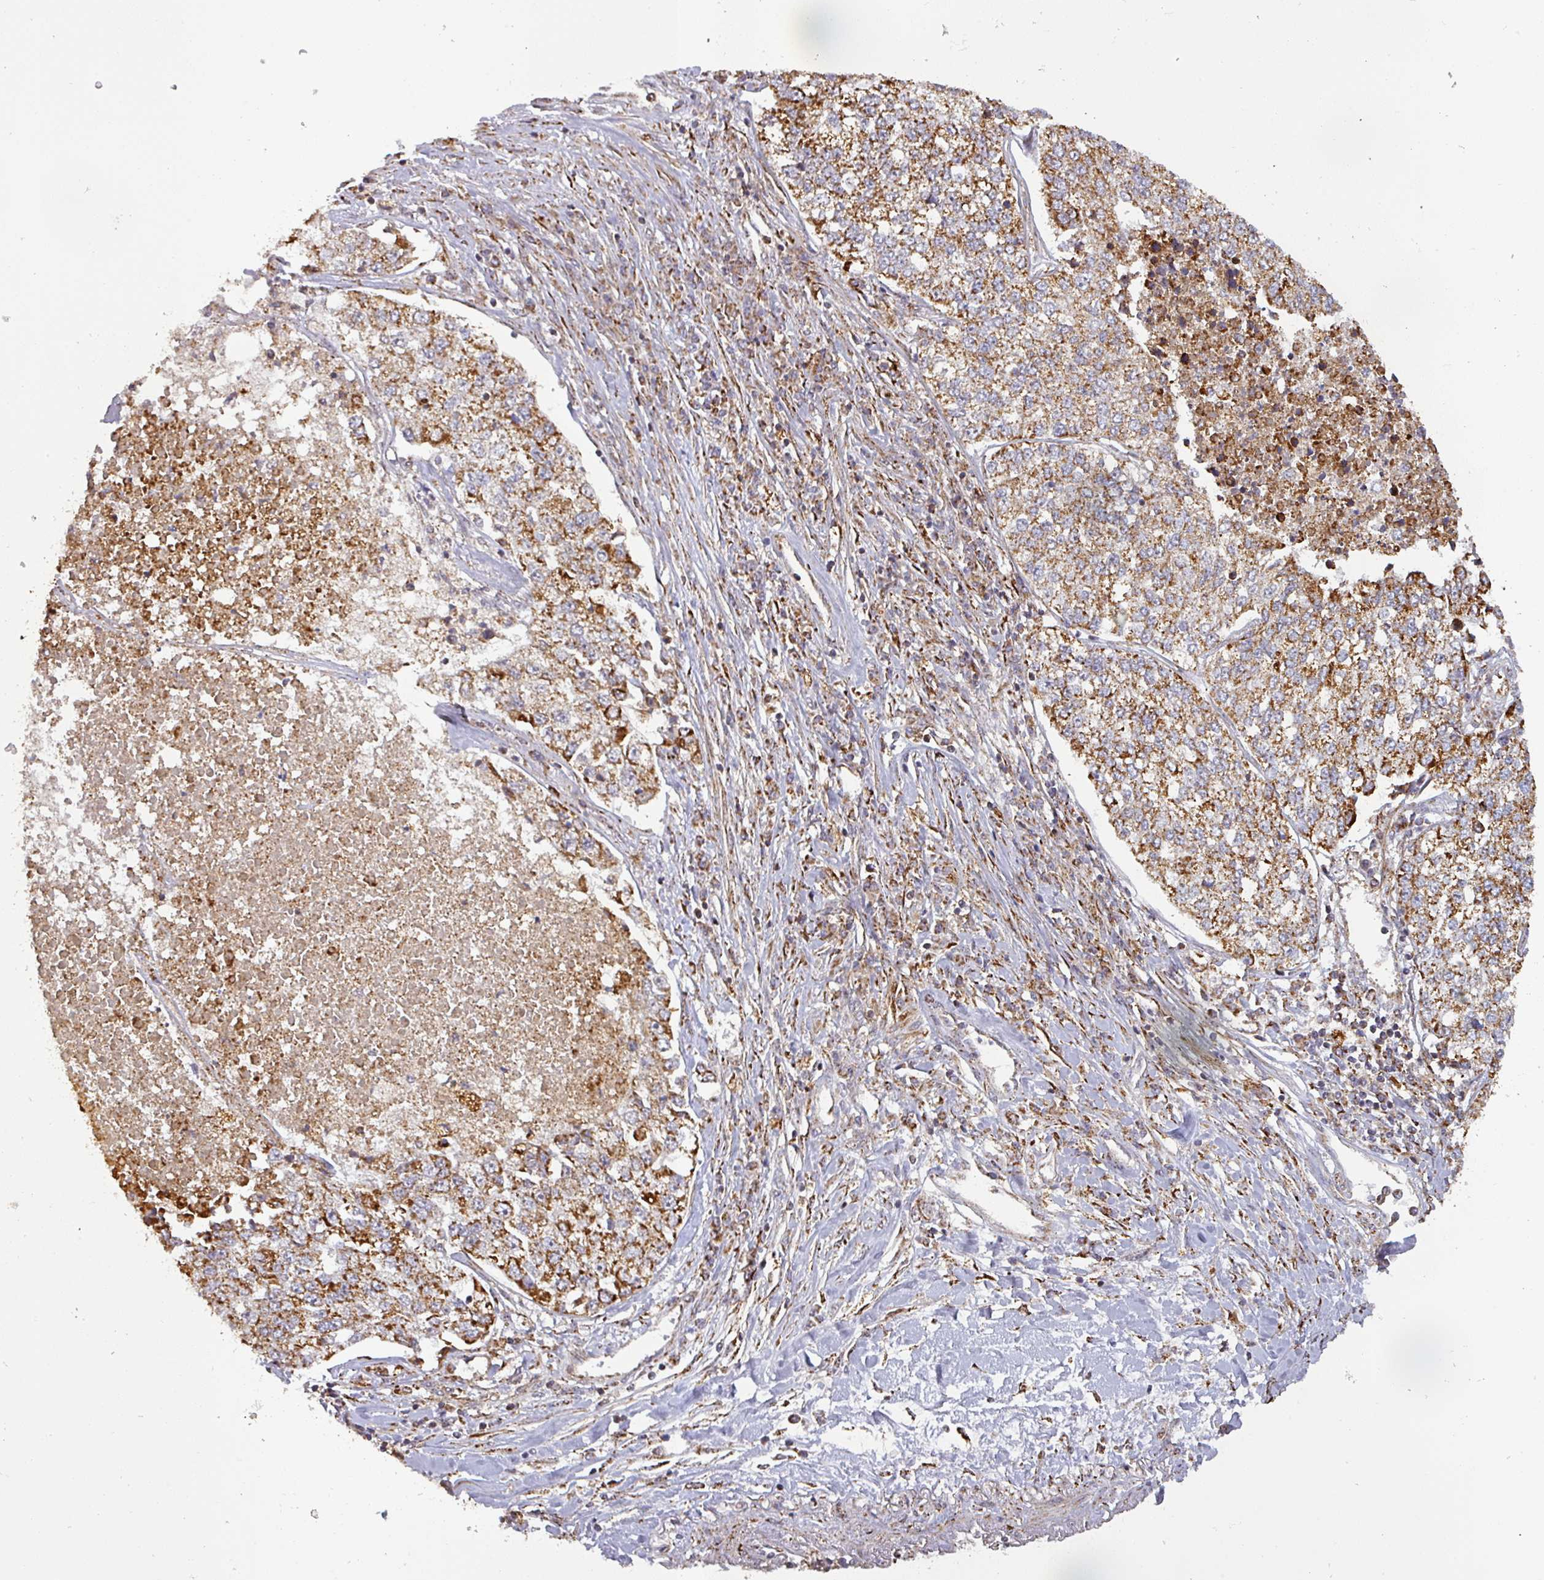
{"staining": {"intensity": "strong", "quantity": ">75%", "location": "cytoplasmic/membranous"}, "tissue": "lung cancer", "cell_type": "Tumor cells", "image_type": "cancer", "snomed": [{"axis": "morphology", "description": "Adenocarcinoma, NOS"}, {"axis": "topography", "description": "Lung"}], "caption": "A histopathology image of human lung cancer stained for a protein reveals strong cytoplasmic/membranous brown staining in tumor cells.", "gene": "GPD2", "patient": {"sex": "male", "age": 49}}